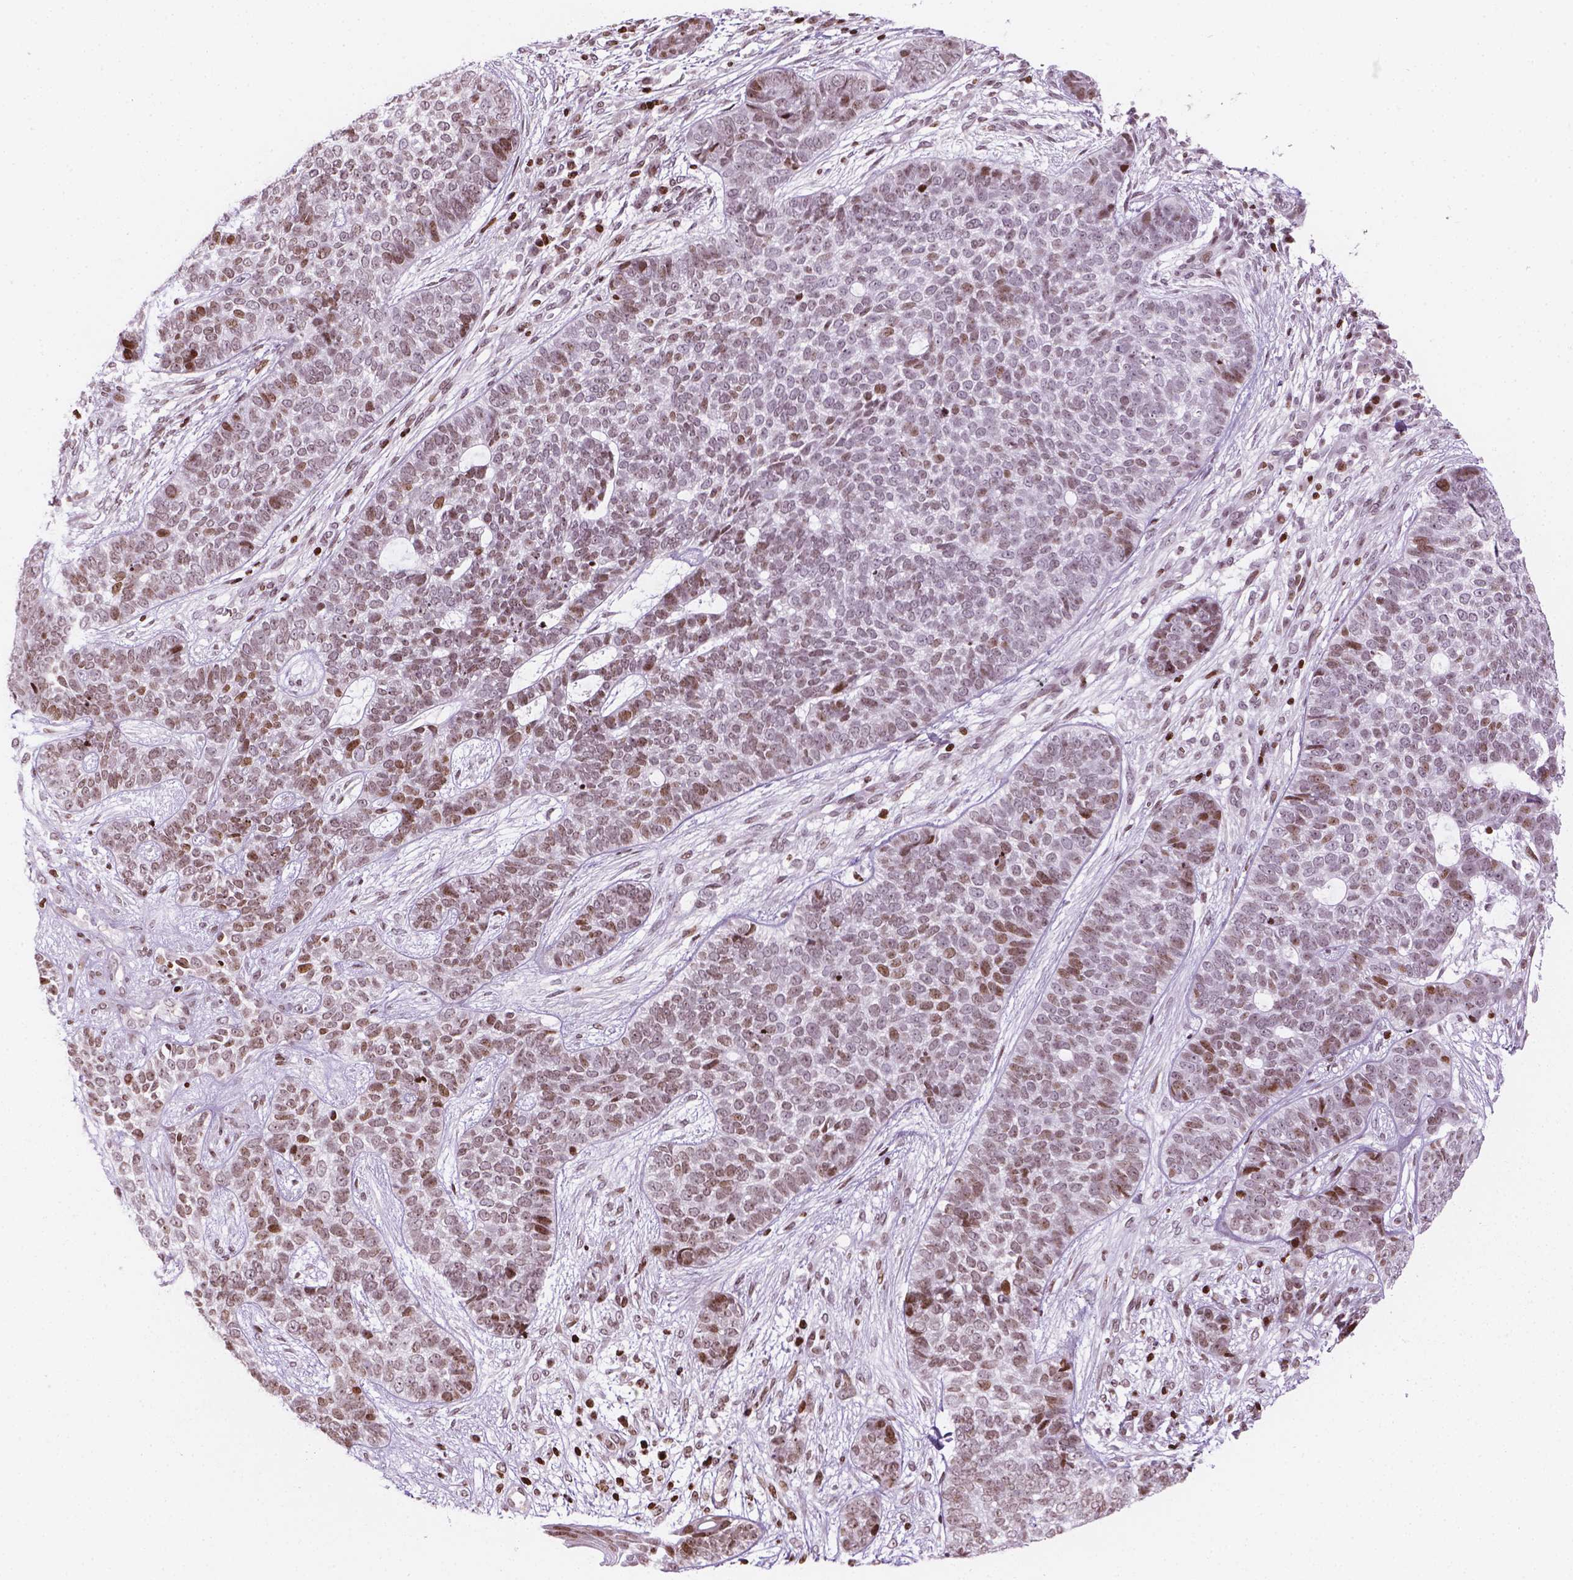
{"staining": {"intensity": "moderate", "quantity": ">75%", "location": "nuclear"}, "tissue": "skin cancer", "cell_type": "Tumor cells", "image_type": "cancer", "snomed": [{"axis": "morphology", "description": "Basal cell carcinoma"}, {"axis": "topography", "description": "Skin"}], "caption": "Immunohistochemical staining of human skin cancer shows medium levels of moderate nuclear staining in about >75% of tumor cells.", "gene": "PIP4K2A", "patient": {"sex": "female", "age": 69}}